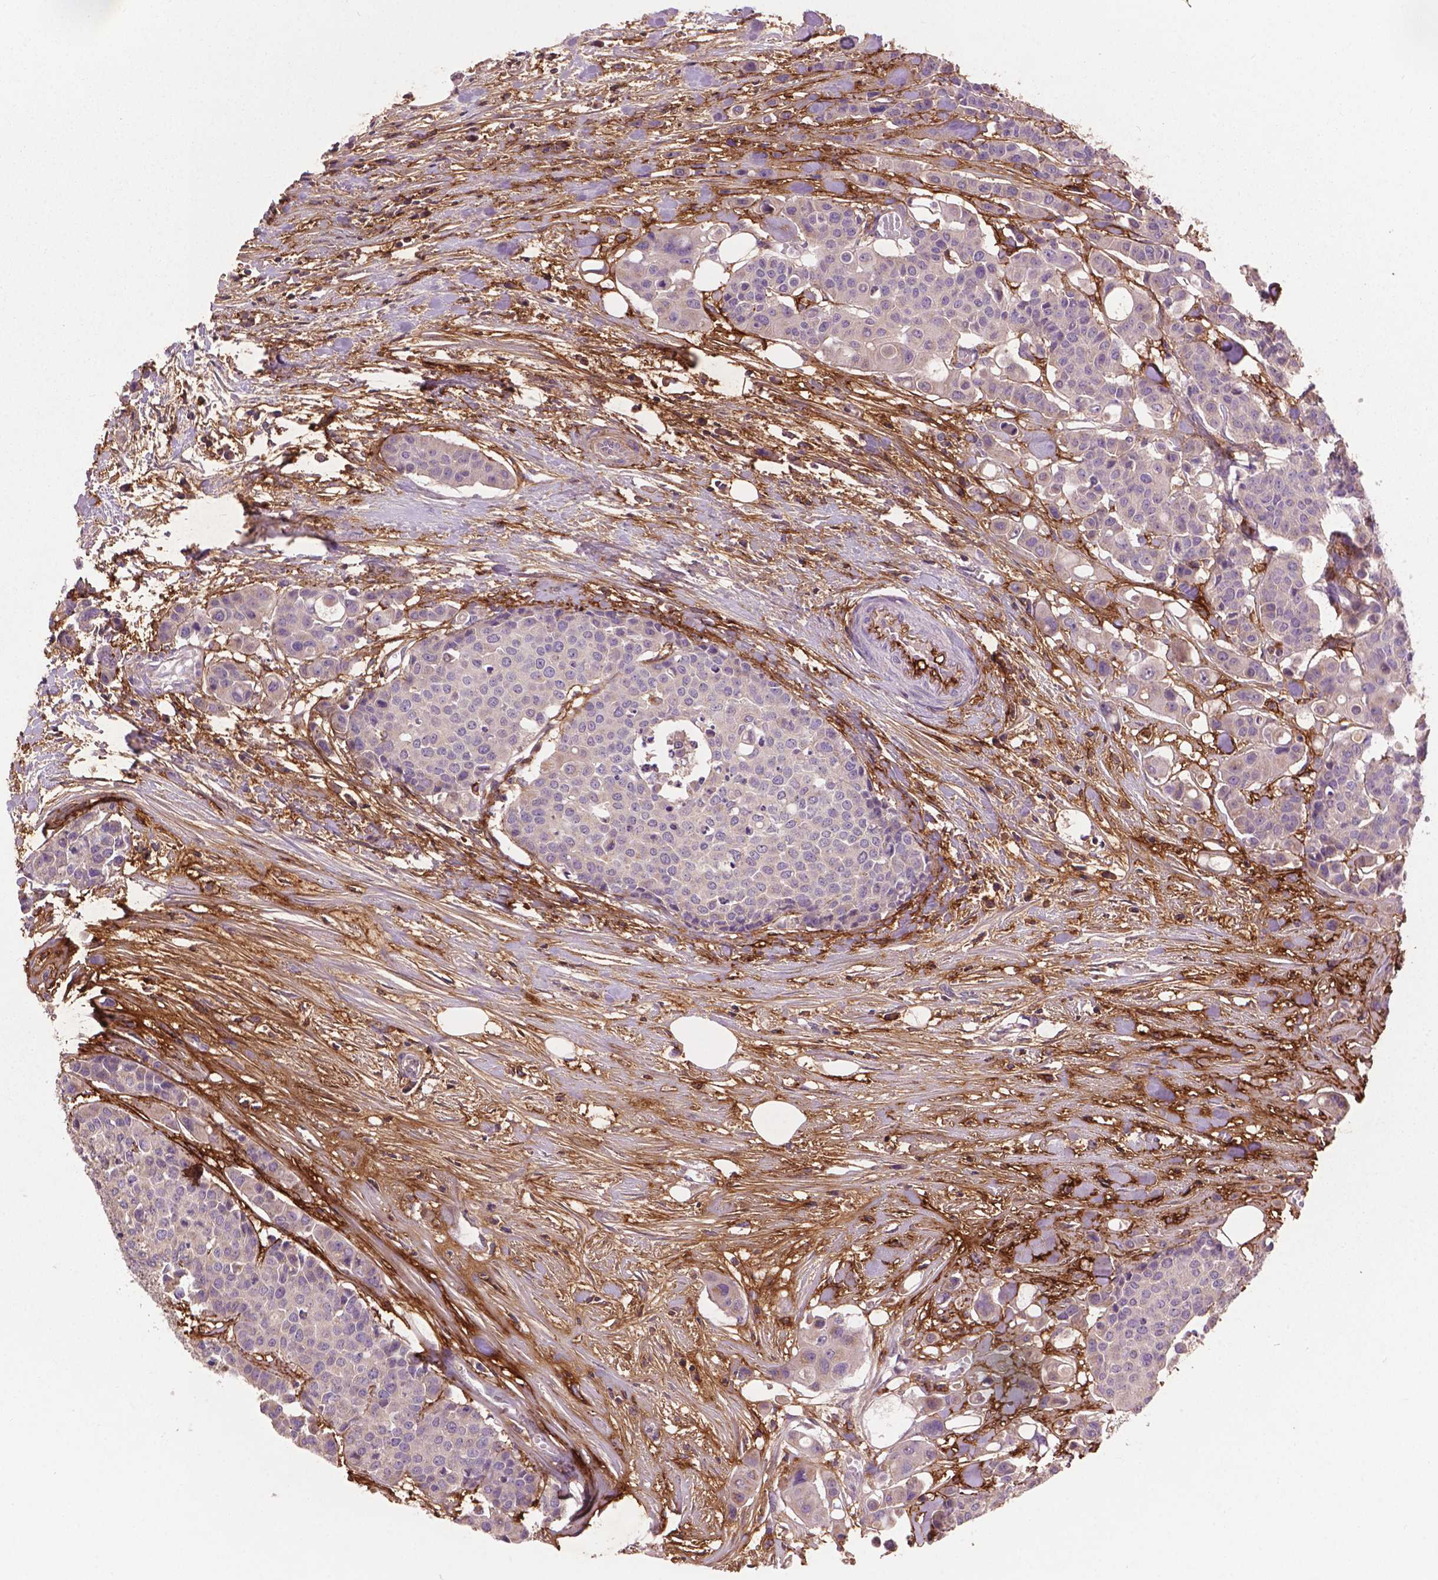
{"staining": {"intensity": "negative", "quantity": "none", "location": "none"}, "tissue": "carcinoid", "cell_type": "Tumor cells", "image_type": "cancer", "snomed": [{"axis": "morphology", "description": "Carcinoid, malignant, NOS"}, {"axis": "topography", "description": "Colon"}], "caption": "There is no significant staining in tumor cells of malignant carcinoid.", "gene": "LRRC3C", "patient": {"sex": "male", "age": 81}}